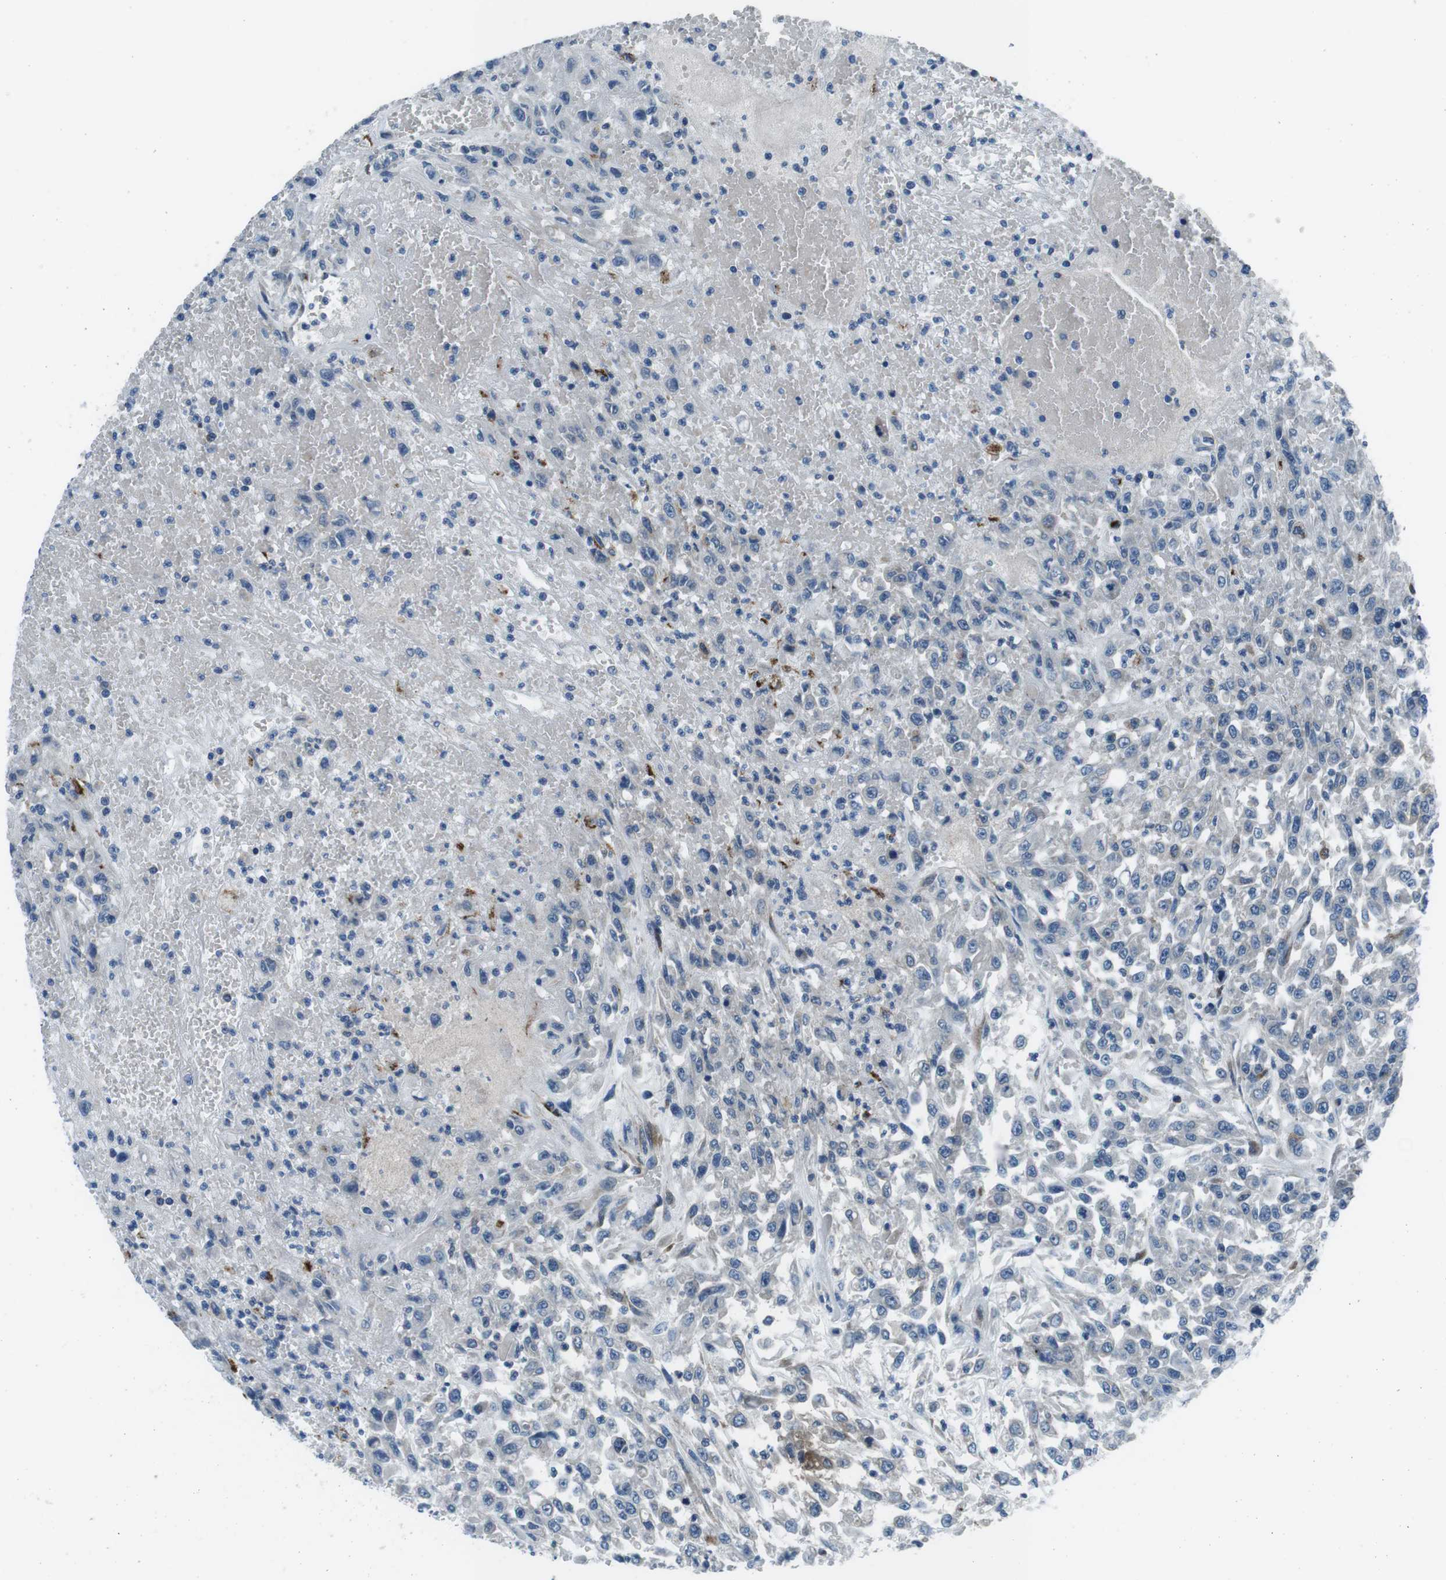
{"staining": {"intensity": "negative", "quantity": "none", "location": "none"}, "tissue": "urothelial cancer", "cell_type": "Tumor cells", "image_type": "cancer", "snomed": [{"axis": "morphology", "description": "Urothelial carcinoma, High grade"}, {"axis": "topography", "description": "Urinary bladder"}], "caption": "IHC of urothelial cancer displays no staining in tumor cells. The staining was performed using DAB to visualize the protein expression in brown, while the nuclei were stained in blue with hematoxylin (Magnification: 20x).", "gene": "NUCB2", "patient": {"sex": "male", "age": 46}}